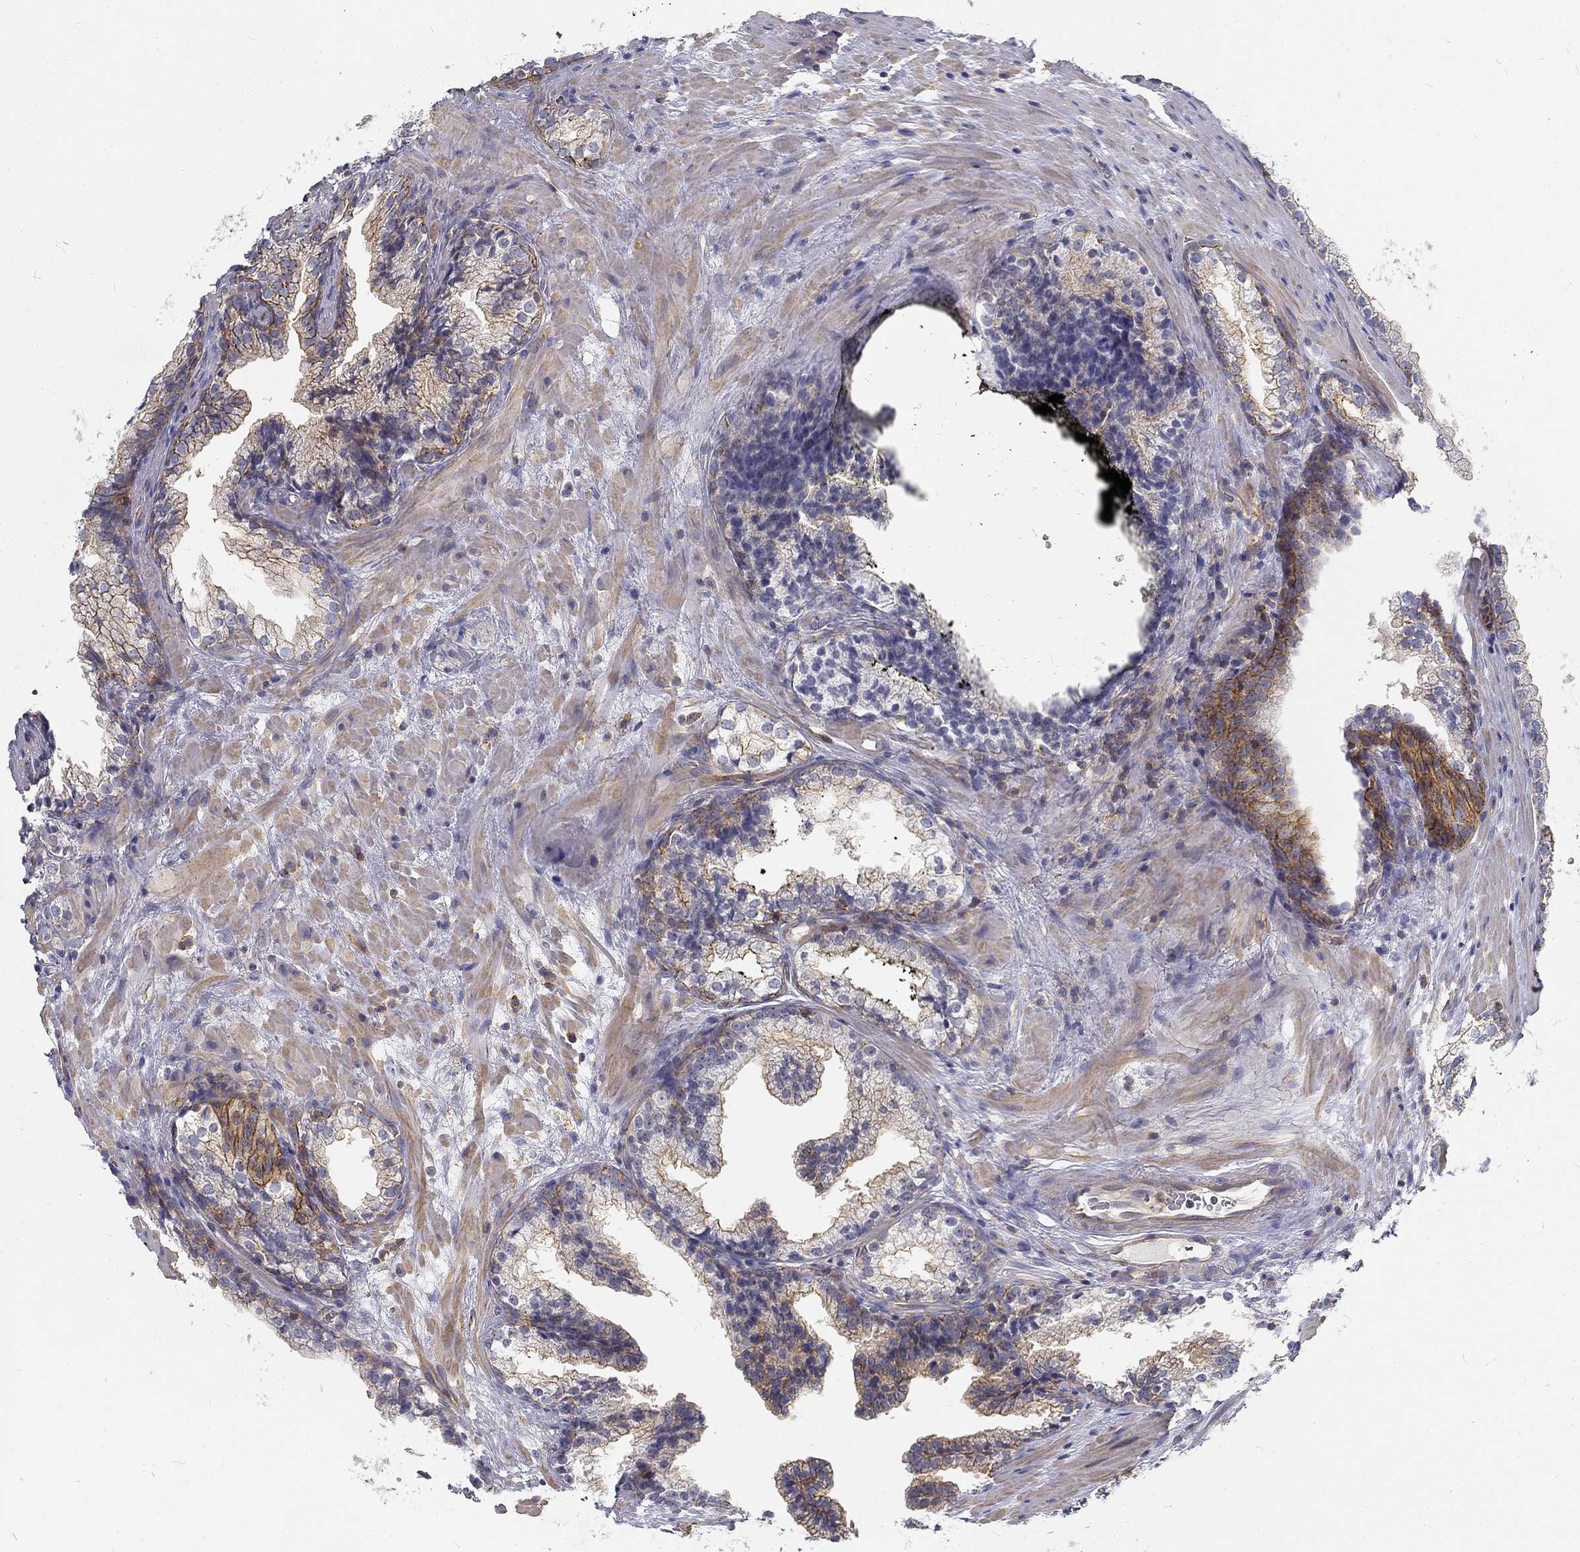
{"staining": {"intensity": "strong", "quantity": "<25%", "location": "cytoplasmic/membranous"}, "tissue": "prostate cancer", "cell_type": "Tumor cells", "image_type": "cancer", "snomed": [{"axis": "morphology", "description": "Adenocarcinoma, NOS"}, {"axis": "topography", "description": "Prostate and seminal vesicle, NOS"}], "caption": "This micrograph exhibits immunohistochemistry (IHC) staining of prostate cancer, with medium strong cytoplasmic/membranous expression in approximately <25% of tumor cells.", "gene": "MTMR11", "patient": {"sex": "male", "age": 63}}